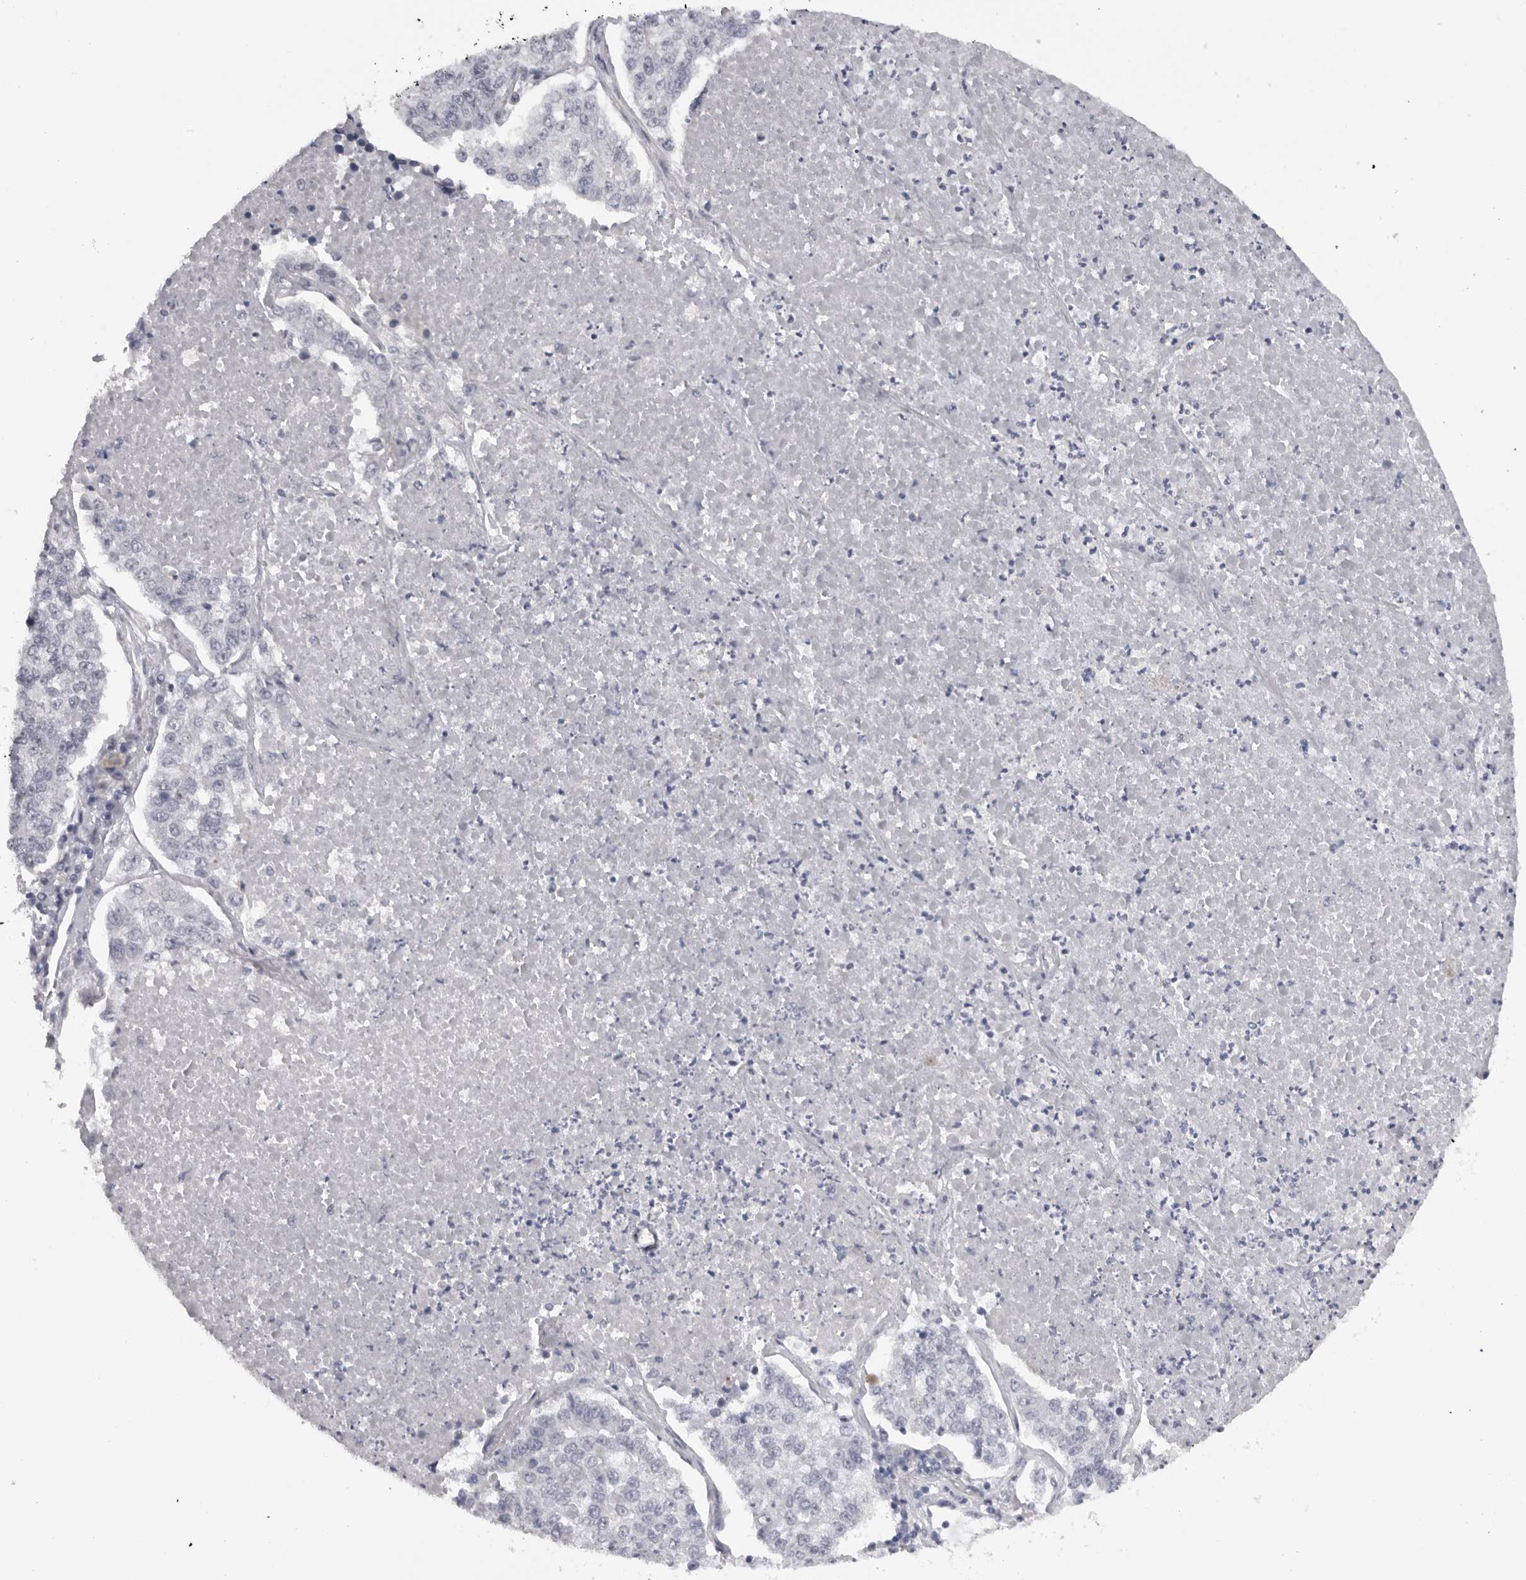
{"staining": {"intensity": "negative", "quantity": "none", "location": "none"}, "tissue": "lung cancer", "cell_type": "Tumor cells", "image_type": "cancer", "snomed": [{"axis": "morphology", "description": "Adenocarcinoma, NOS"}, {"axis": "topography", "description": "Lung"}], "caption": "Image shows no significant protein positivity in tumor cells of adenocarcinoma (lung).", "gene": "ALPK2", "patient": {"sex": "male", "age": 49}}